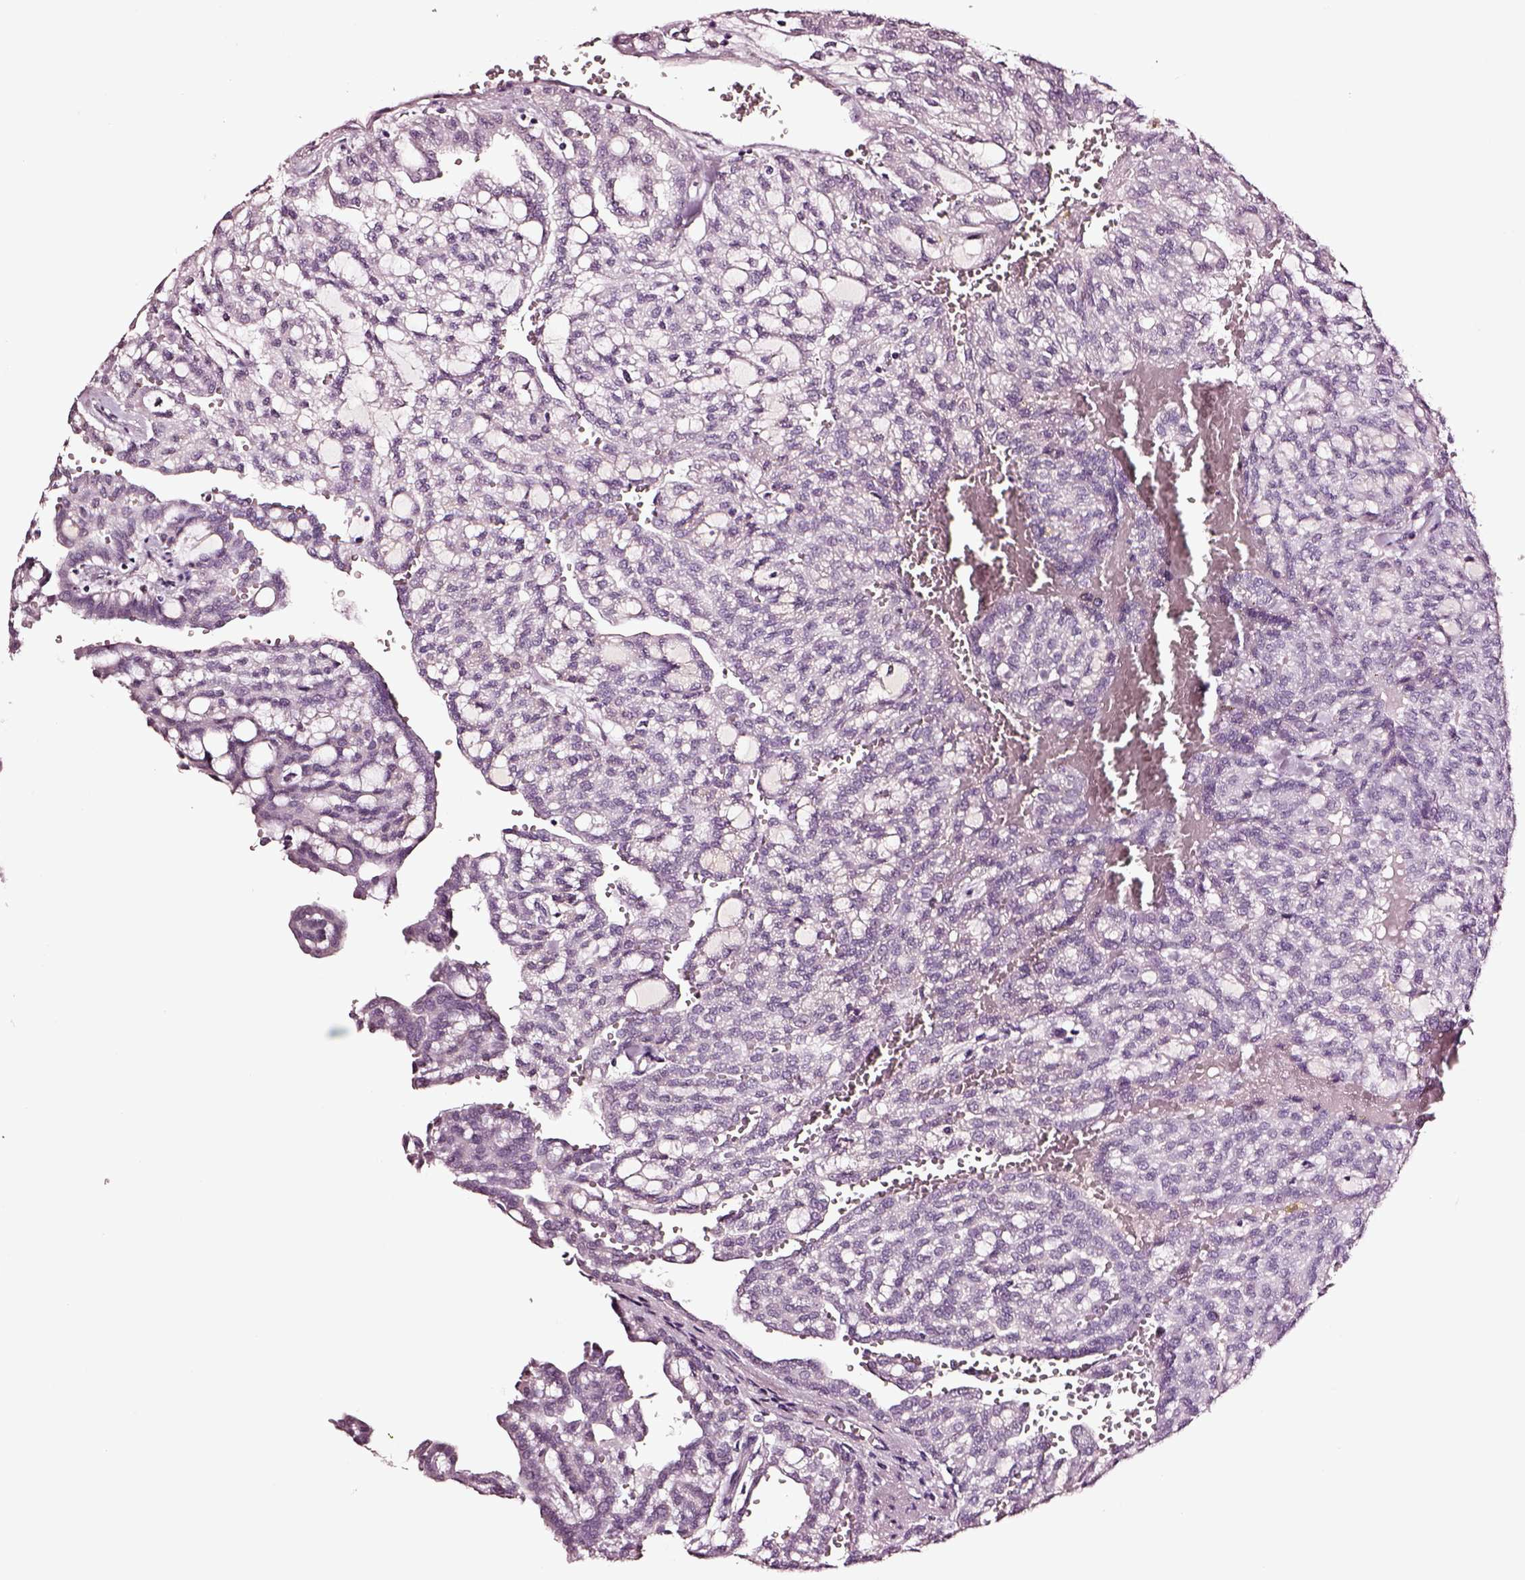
{"staining": {"intensity": "negative", "quantity": "none", "location": "none"}, "tissue": "renal cancer", "cell_type": "Tumor cells", "image_type": "cancer", "snomed": [{"axis": "morphology", "description": "Adenocarcinoma, NOS"}, {"axis": "topography", "description": "Kidney"}], "caption": "Micrograph shows no protein staining in tumor cells of renal adenocarcinoma tissue.", "gene": "SMIM17", "patient": {"sex": "male", "age": 63}}